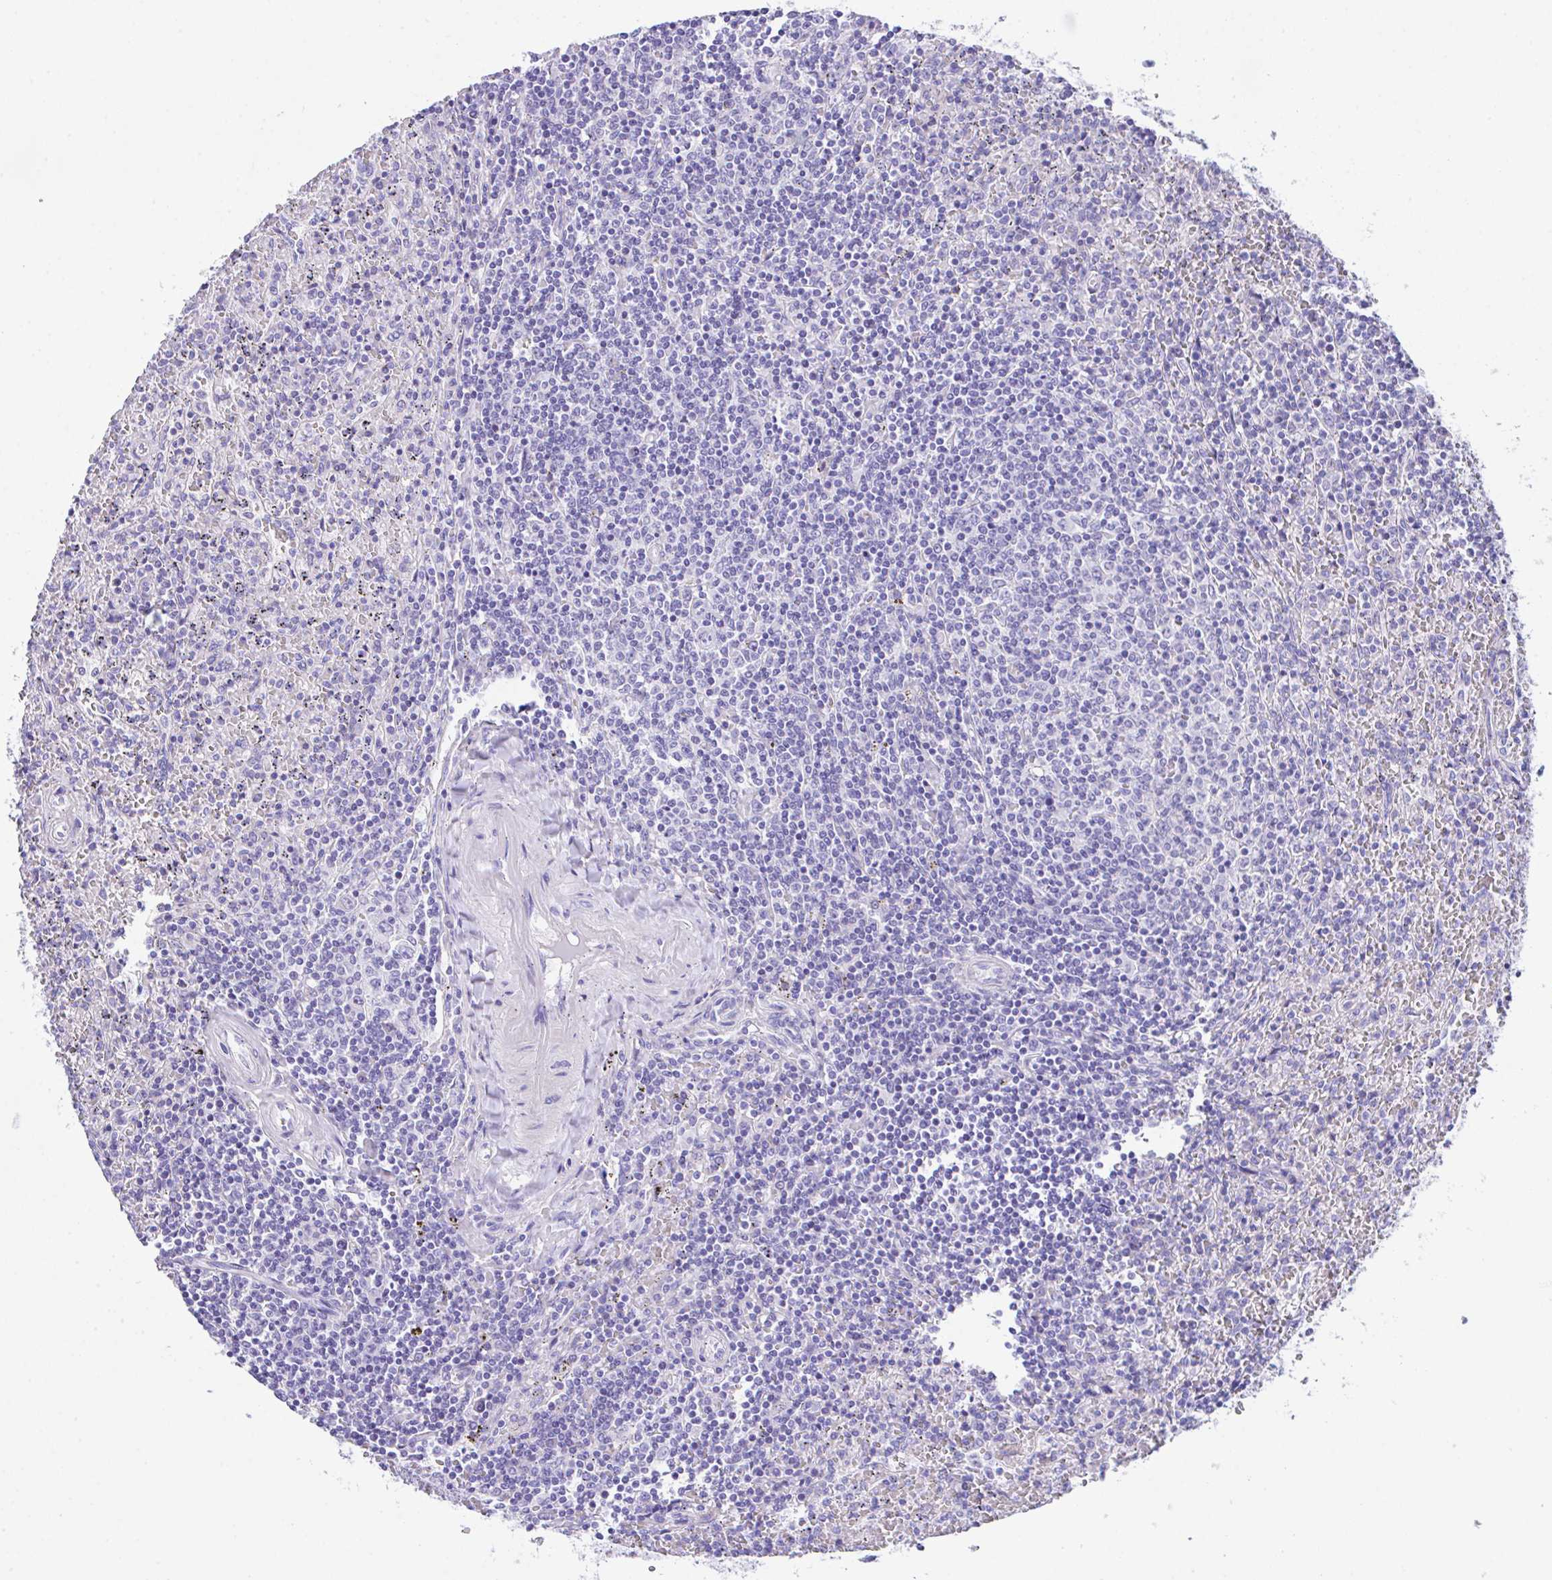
{"staining": {"intensity": "negative", "quantity": "none", "location": "none"}, "tissue": "lymphoma", "cell_type": "Tumor cells", "image_type": "cancer", "snomed": [{"axis": "morphology", "description": "Malignant lymphoma, non-Hodgkin's type, Low grade"}, {"axis": "topography", "description": "Spleen"}], "caption": "IHC photomicrograph of neoplastic tissue: malignant lymphoma, non-Hodgkin's type (low-grade) stained with DAB (3,3'-diaminobenzidine) demonstrates no significant protein expression in tumor cells. (DAB (3,3'-diaminobenzidine) immunohistochemistry visualized using brightfield microscopy, high magnification).", "gene": "SLC16A6", "patient": {"sex": "female", "age": 64}}